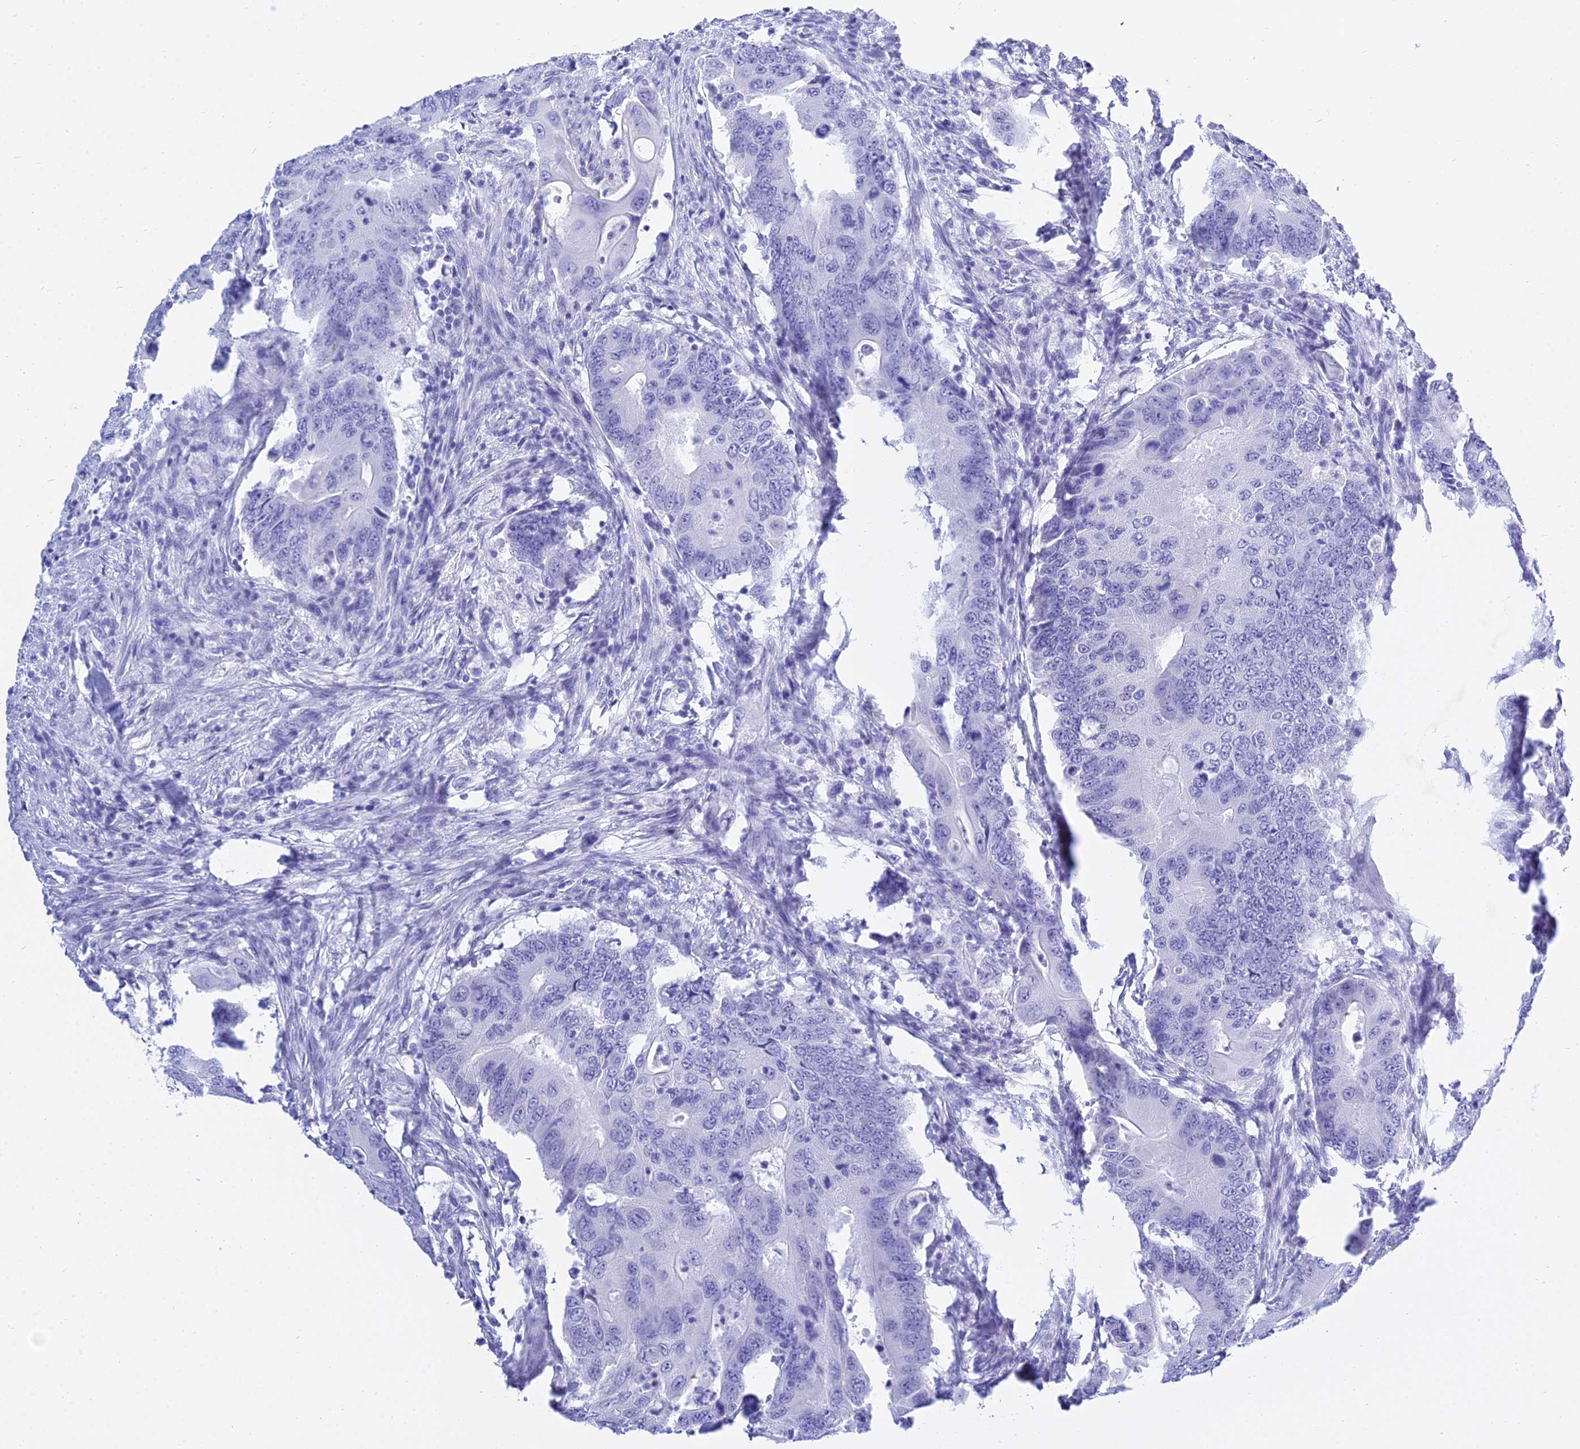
{"staining": {"intensity": "negative", "quantity": "none", "location": "none"}, "tissue": "colorectal cancer", "cell_type": "Tumor cells", "image_type": "cancer", "snomed": [{"axis": "morphology", "description": "Adenocarcinoma, NOS"}, {"axis": "topography", "description": "Colon"}], "caption": "Immunohistochemical staining of colorectal cancer (adenocarcinoma) demonstrates no significant expression in tumor cells.", "gene": "PATE4", "patient": {"sex": "male", "age": 71}}